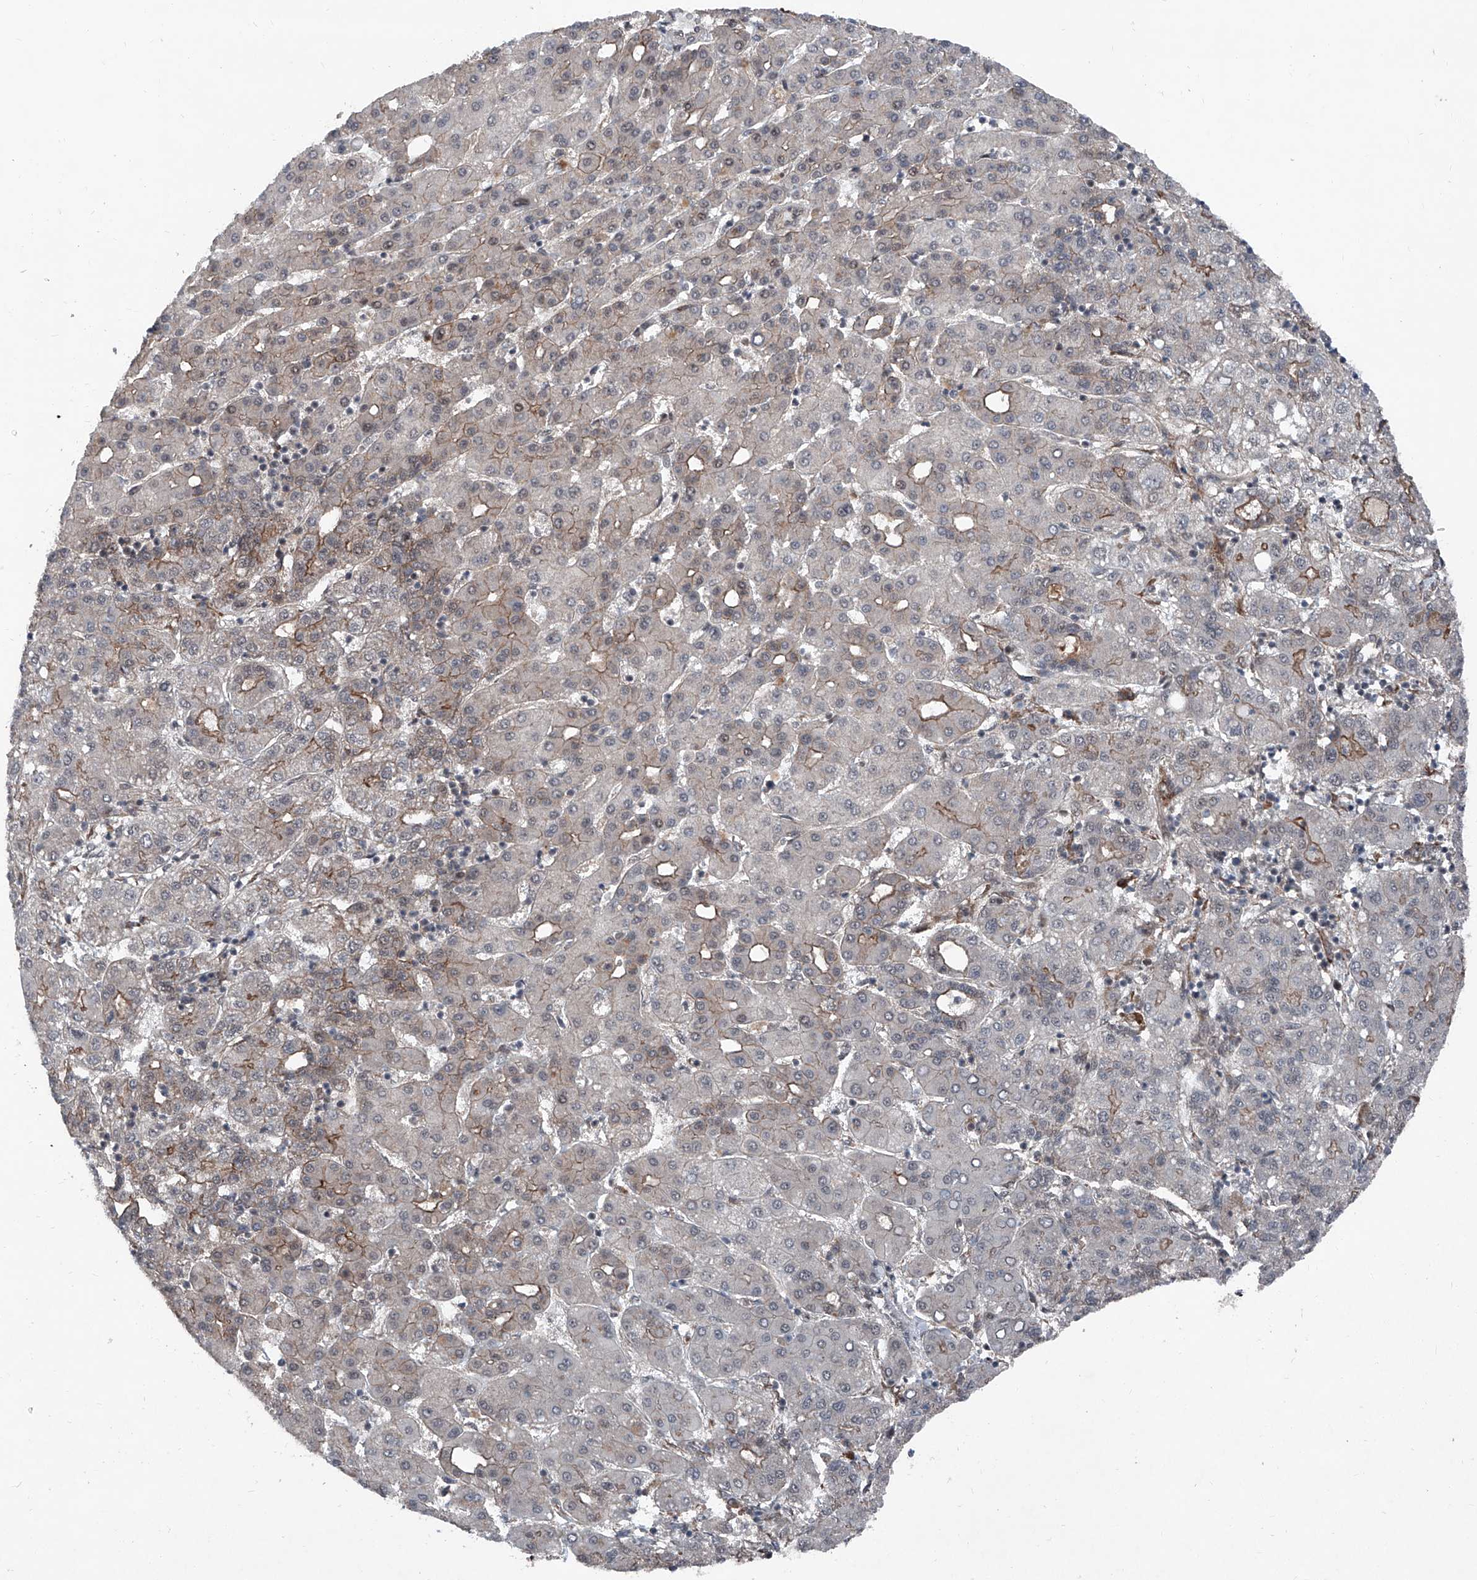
{"staining": {"intensity": "moderate", "quantity": "<25%", "location": "cytoplasmic/membranous"}, "tissue": "liver cancer", "cell_type": "Tumor cells", "image_type": "cancer", "snomed": [{"axis": "morphology", "description": "Carcinoma, Hepatocellular, NOS"}, {"axis": "topography", "description": "Liver"}], "caption": "A brown stain highlights moderate cytoplasmic/membranous positivity of a protein in human liver hepatocellular carcinoma tumor cells. The staining is performed using DAB (3,3'-diaminobenzidine) brown chromogen to label protein expression. The nuclei are counter-stained blue using hematoxylin.", "gene": "COA7", "patient": {"sex": "male", "age": 65}}